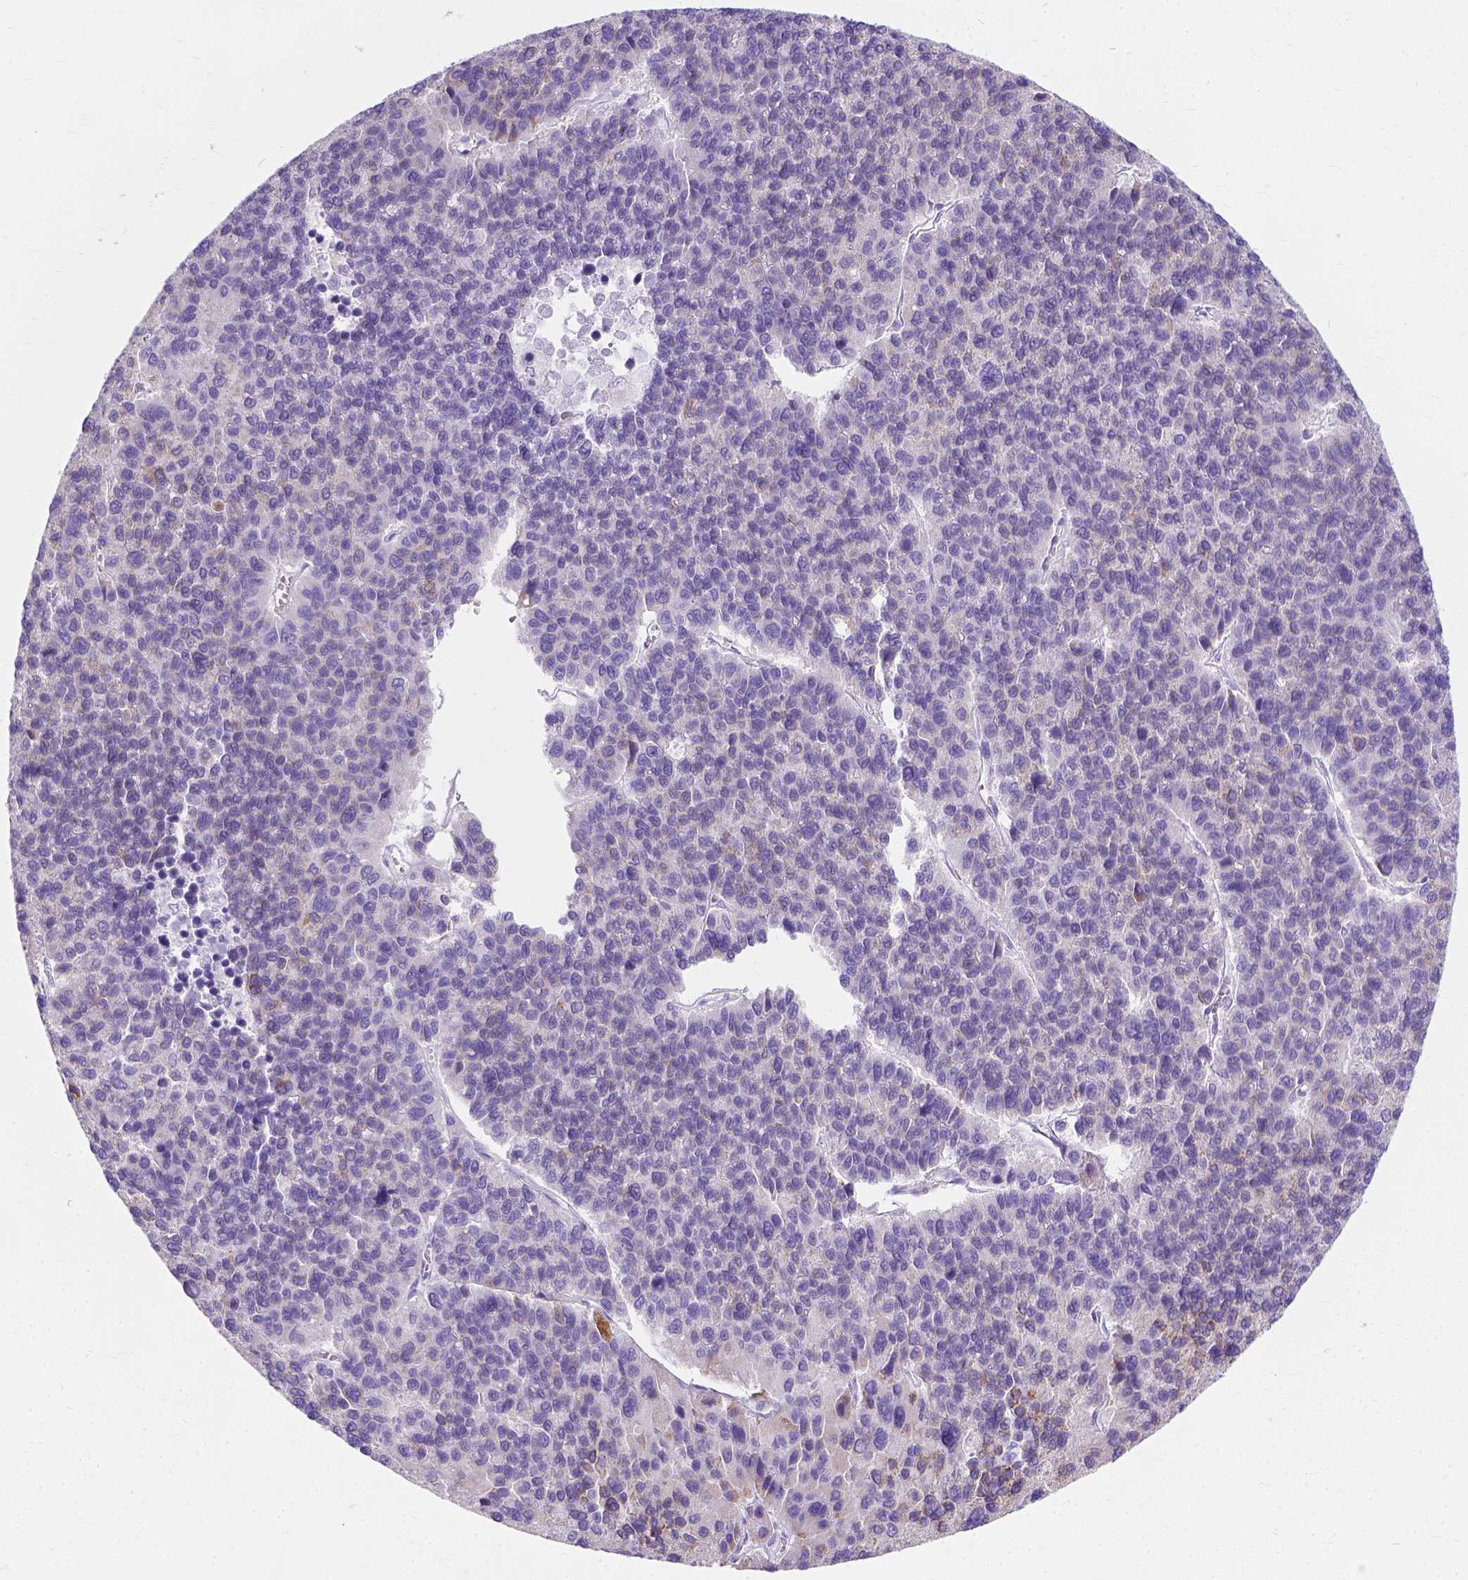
{"staining": {"intensity": "moderate", "quantity": "<25%", "location": "cytoplasmic/membranous"}, "tissue": "liver cancer", "cell_type": "Tumor cells", "image_type": "cancer", "snomed": [{"axis": "morphology", "description": "Carcinoma, Hepatocellular, NOS"}, {"axis": "topography", "description": "Liver"}], "caption": "Liver hepatocellular carcinoma stained with DAB IHC shows low levels of moderate cytoplasmic/membranous staining in about <25% of tumor cells.", "gene": "MYH15", "patient": {"sex": "female", "age": 41}}